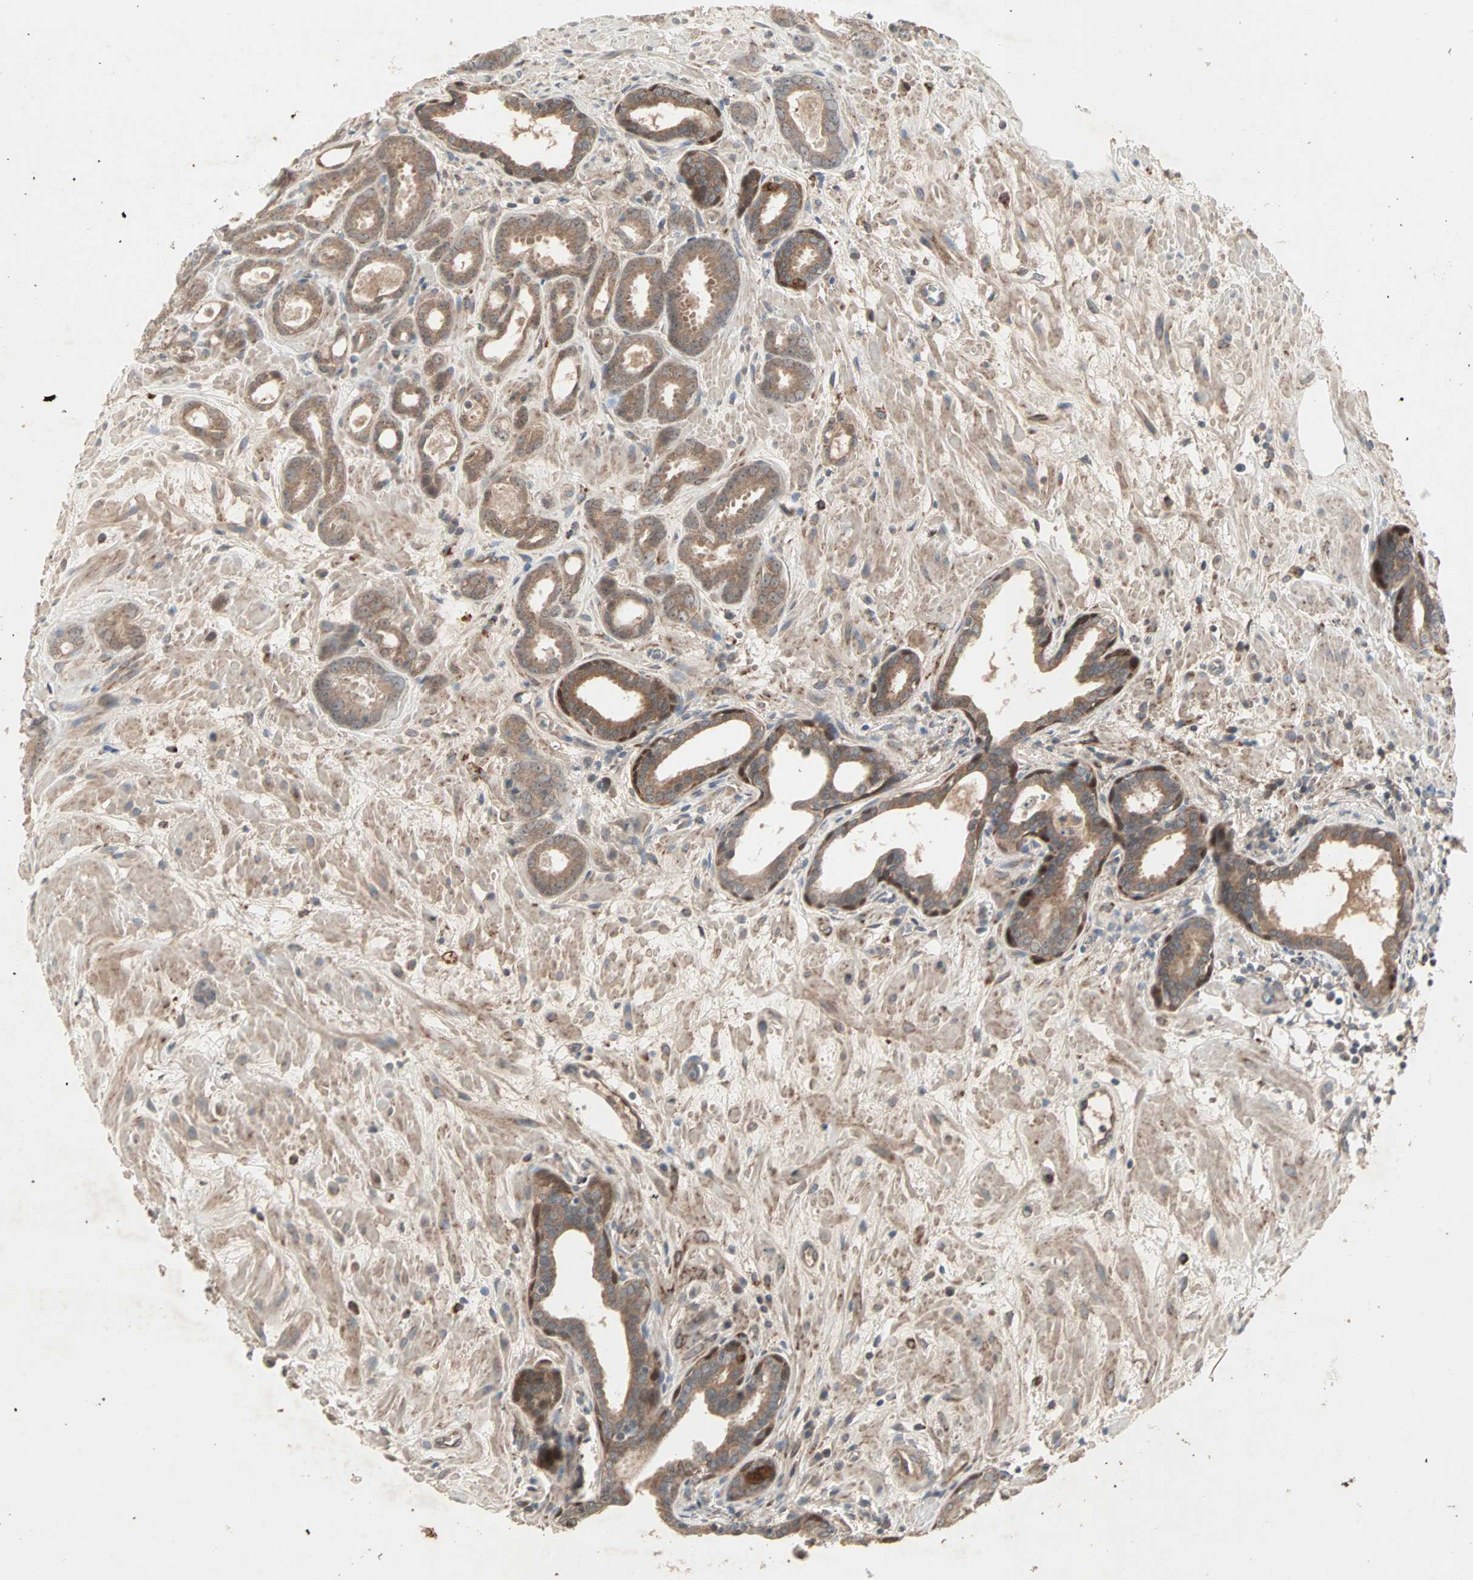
{"staining": {"intensity": "strong", "quantity": "25%-75%", "location": "cytoplasmic/membranous"}, "tissue": "prostate cancer", "cell_type": "Tumor cells", "image_type": "cancer", "snomed": [{"axis": "morphology", "description": "Adenocarcinoma, Low grade"}, {"axis": "topography", "description": "Prostate"}], "caption": "An immunohistochemistry (IHC) photomicrograph of neoplastic tissue is shown. Protein staining in brown highlights strong cytoplasmic/membranous positivity in prostate adenocarcinoma (low-grade) within tumor cells.", "gene": "JMJD7-PLA2G4B", "patient": {"sex": "male", "age": 57}}